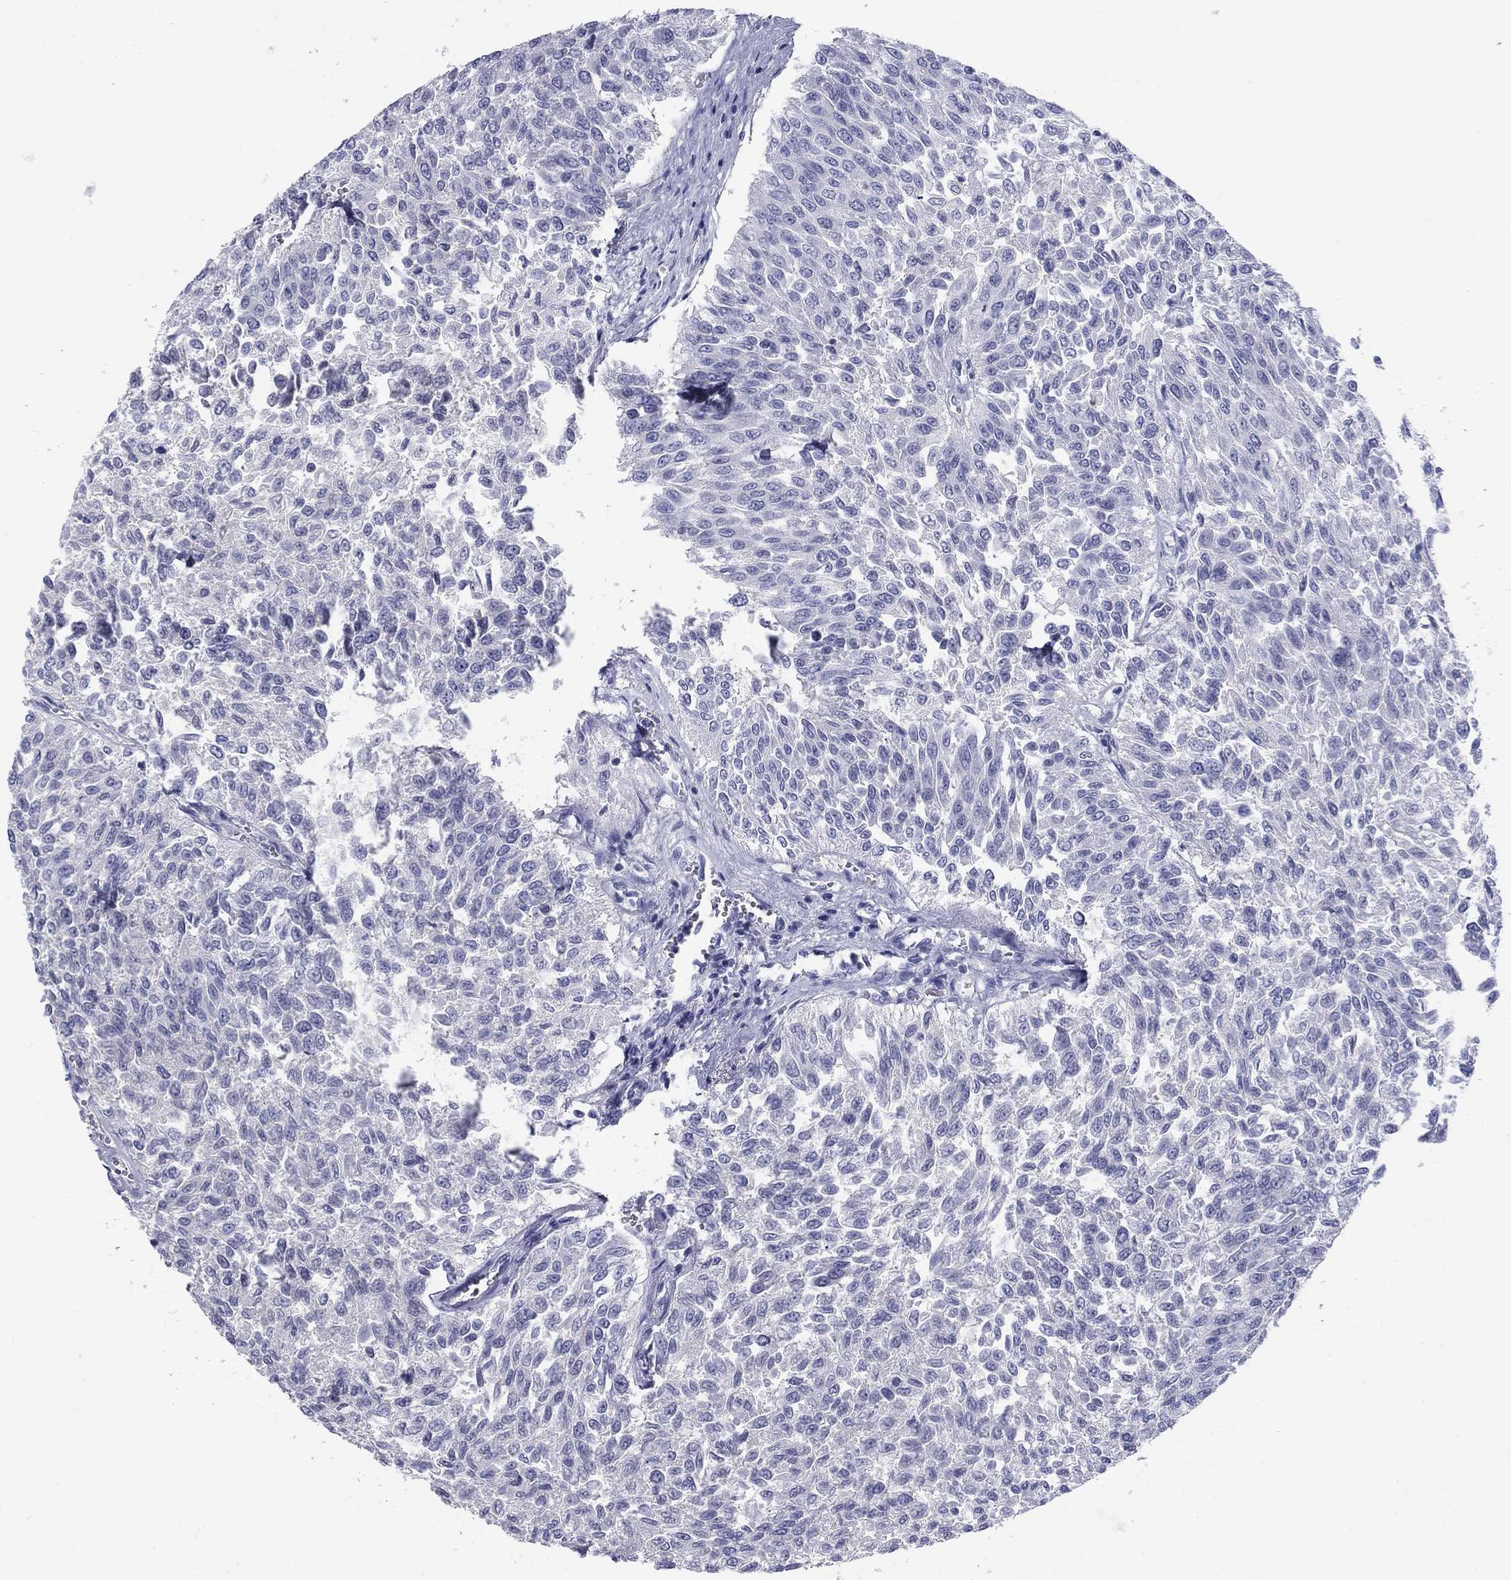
{"staining": {"intensity": "negative", "quantity": "none", "location": "none"}, "tissue": "urothelial cancer", "cell_type": "Tumor cells", "image_type": "cancer", "snomed": [{"axis": "morphology", "description": "Urothelial carcinoma, Low grade"}, {"axis": "topography", "description": "Urinary bladder"}], "caption": "The immunohistochemistry image has no significant staining in tumor cells of low-grade urothelial carcinoma tissue.", "gene": "NPPA", "patient": {"sex": "male", "age": 78}}